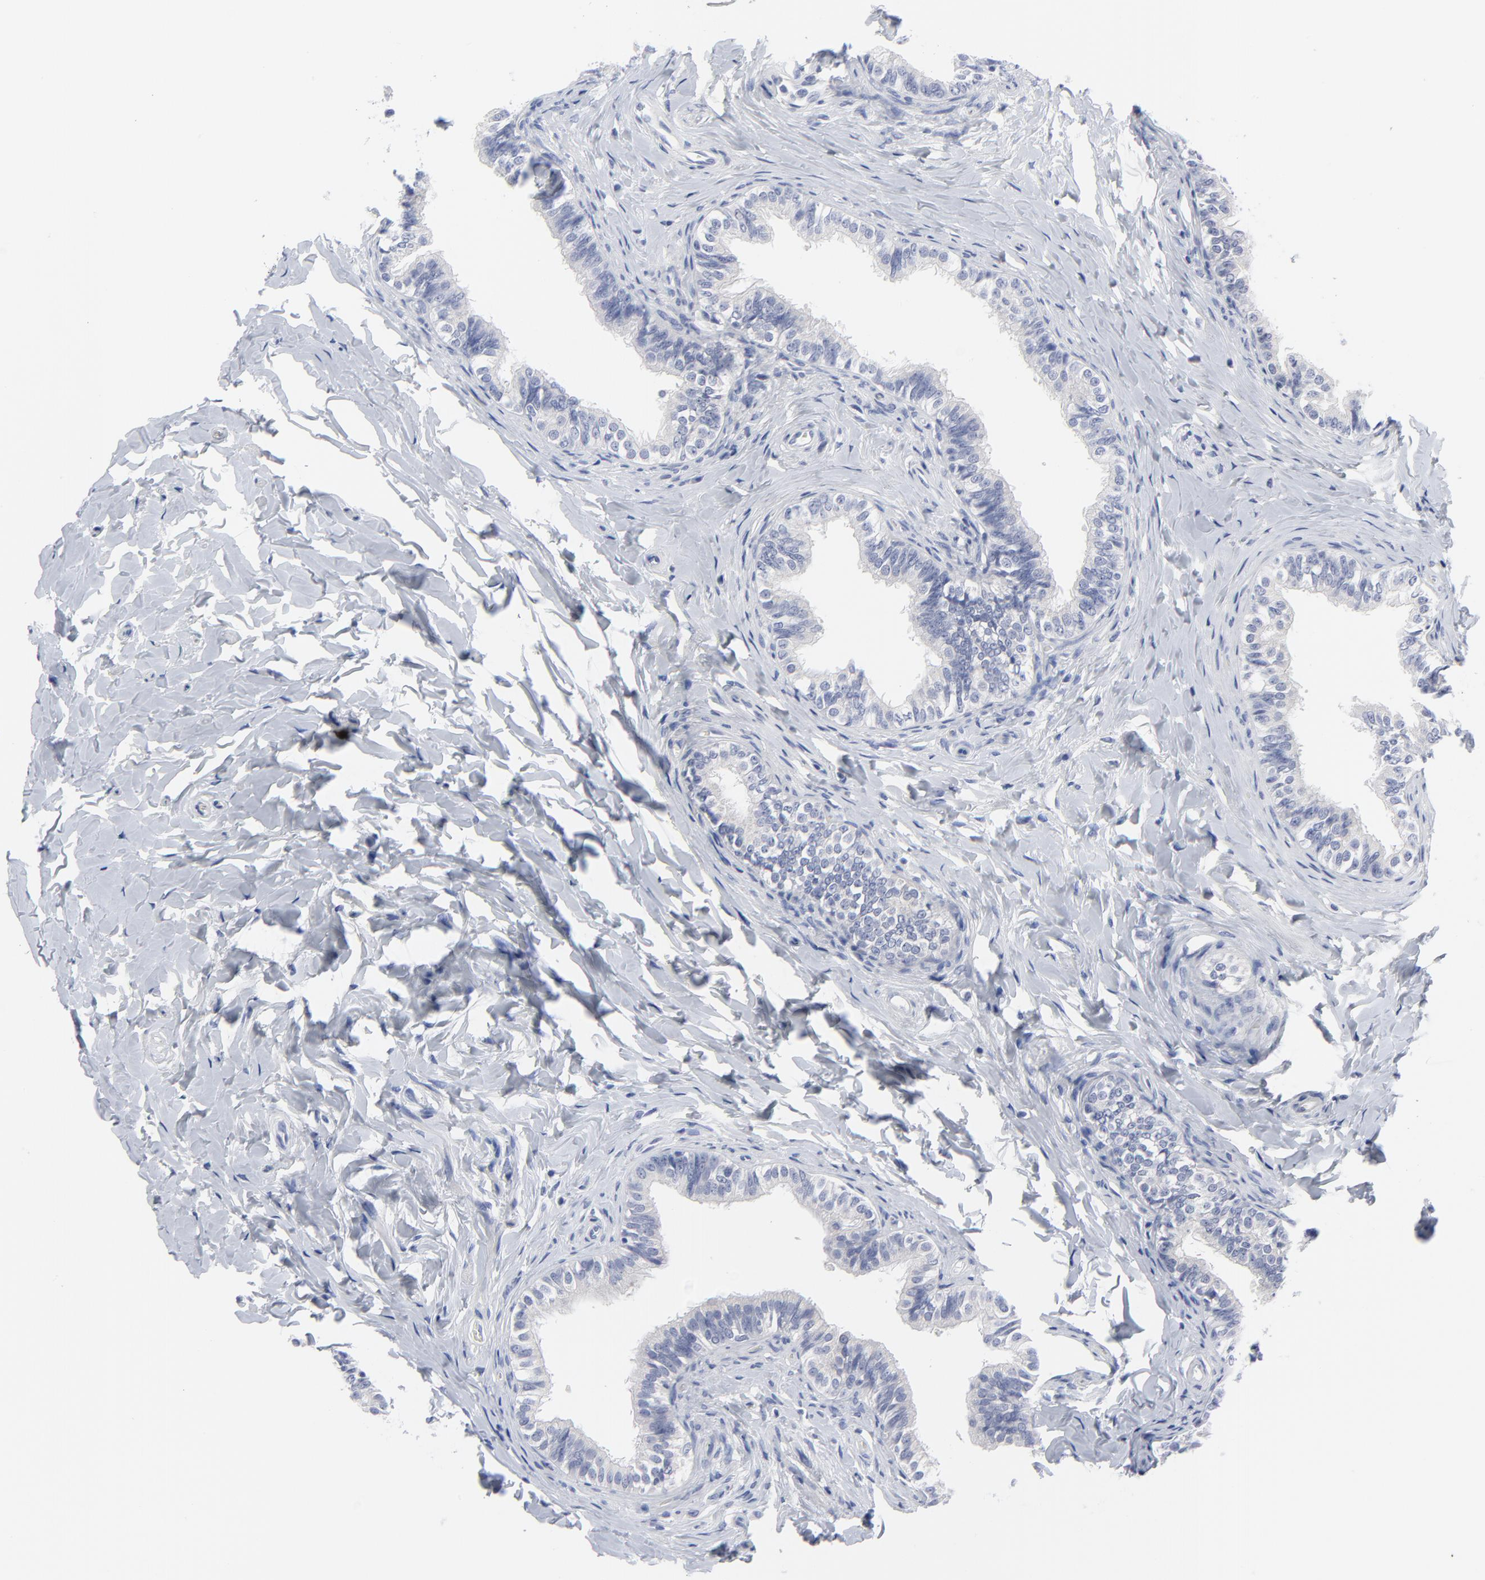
{"staining": {"intensity": "negative", "quantity": "none", "location": "none"}, "tissue": "epididymis", "cell_type": "Glandular cells", "image_type": "normal", "snomed": [{"axis": "morphology", "description": "Normal tissue, NOS"}, {"axis": "topography", "description": "Soft tissue"}, {"axis": "topography", "description": "Epididymis"}], "caption": "DAB (3,3'-diaminobenzidine) immunohistochemical staining of normal epididymis exhibits no significant staining in glandular cells. (DAB (3,3'-diaminobenzidine) immunohistochemistry (IHC), high magnification).", "gene": "CLEC4G", "patient": {"sex": "male", "age": 26}}